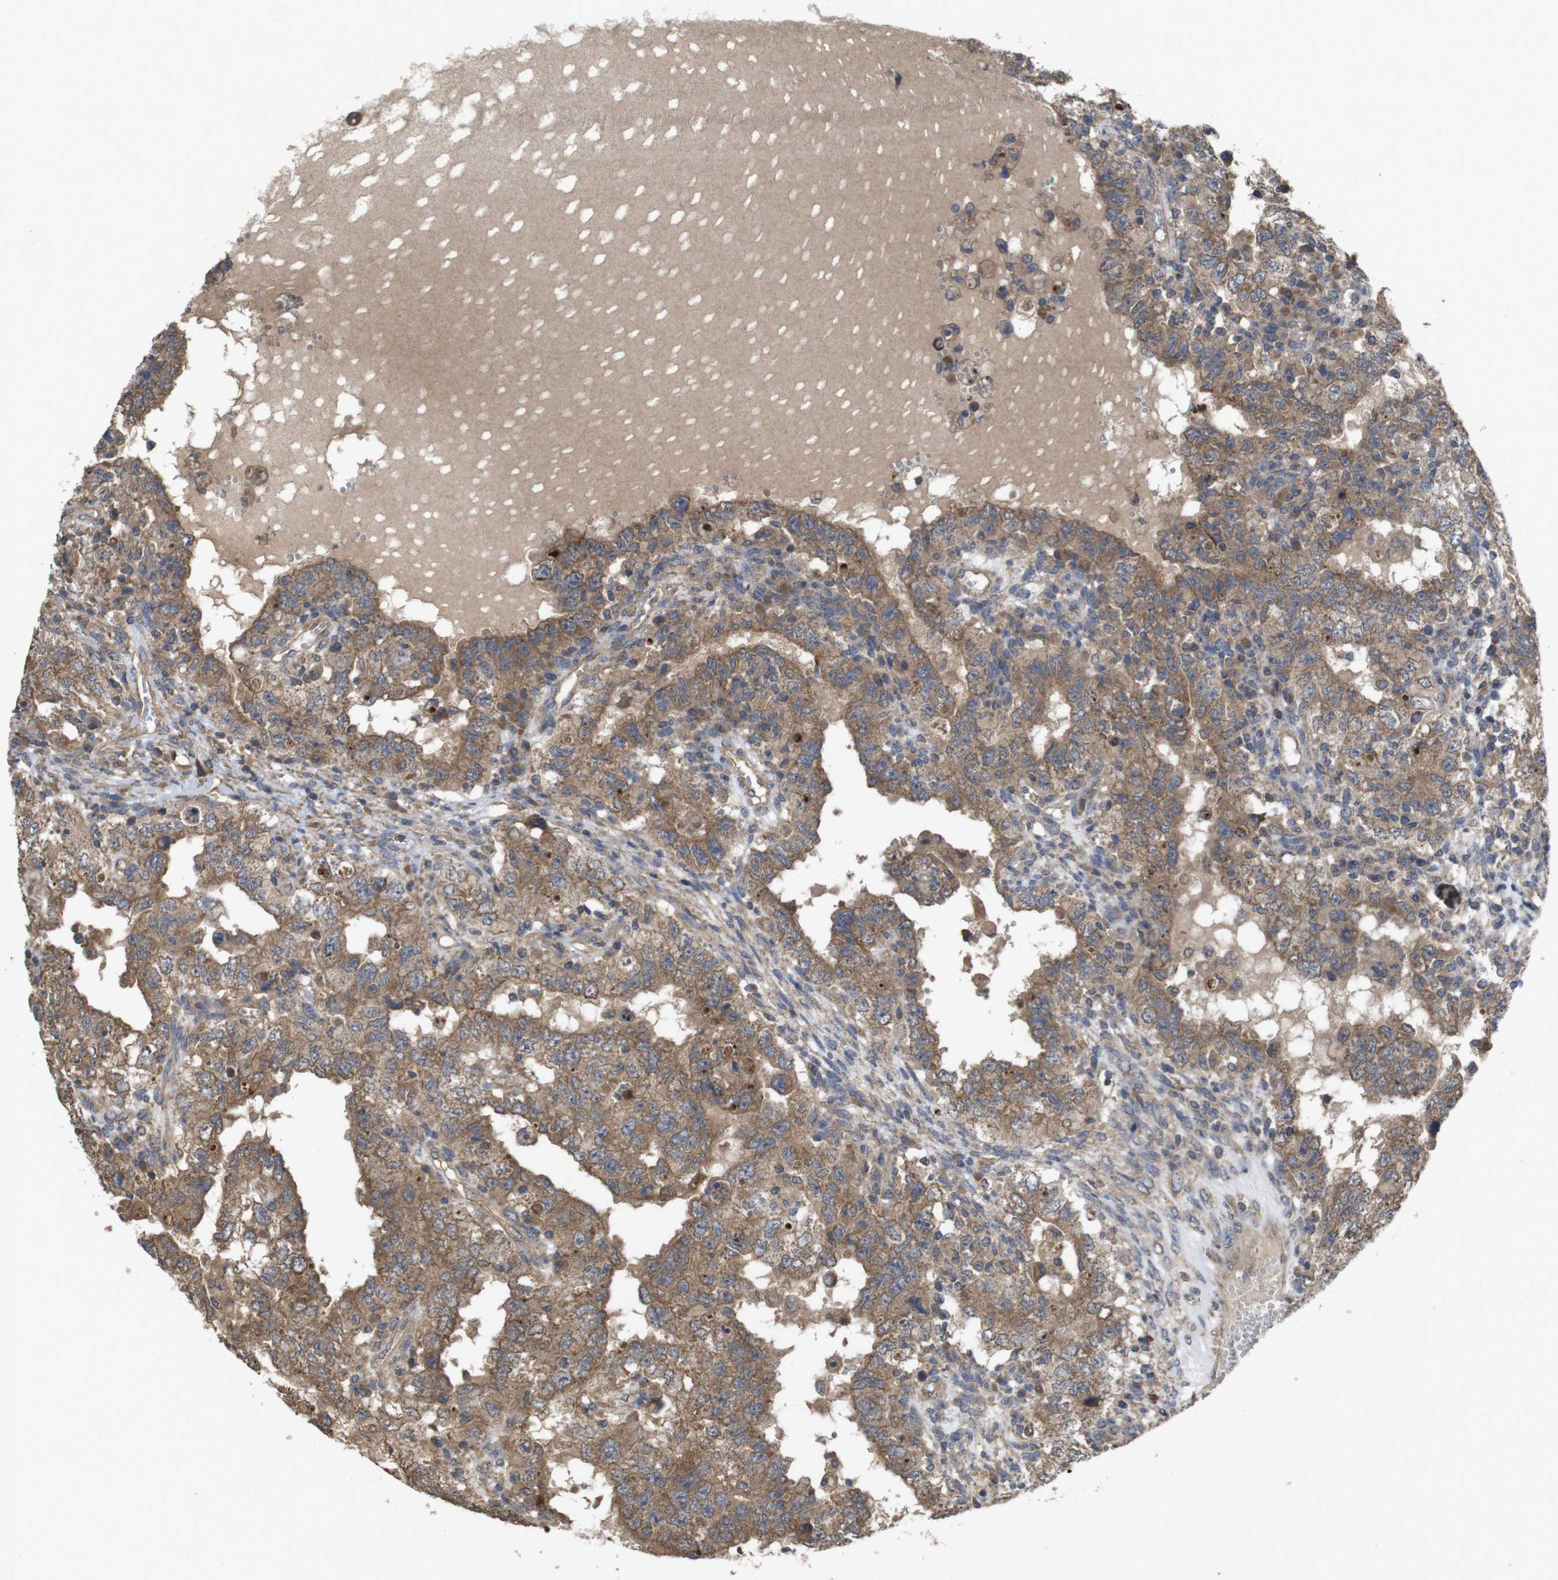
{"staining": {"intensity": "moderate", "quantity": ">75%", "location": "cytoplasmic/membranous"}, "tissue": "testis cancer", "cell_type": "Tumor cells", "image_type": "cancer", "snomed": [{"axis": "morphology", "description": "Carcinoma, Embryonal, NOS"}, {"axis": "topography", "description": "Testis"}], "caption": "Immunohistochemistry (IHC) of testis cancer reveals medium levels of moderate cytoplasmic/membranous staining in about >75% of tumor cells.", "gene": "KCNS3", "patient": {"sex": "male", "age": 26}}